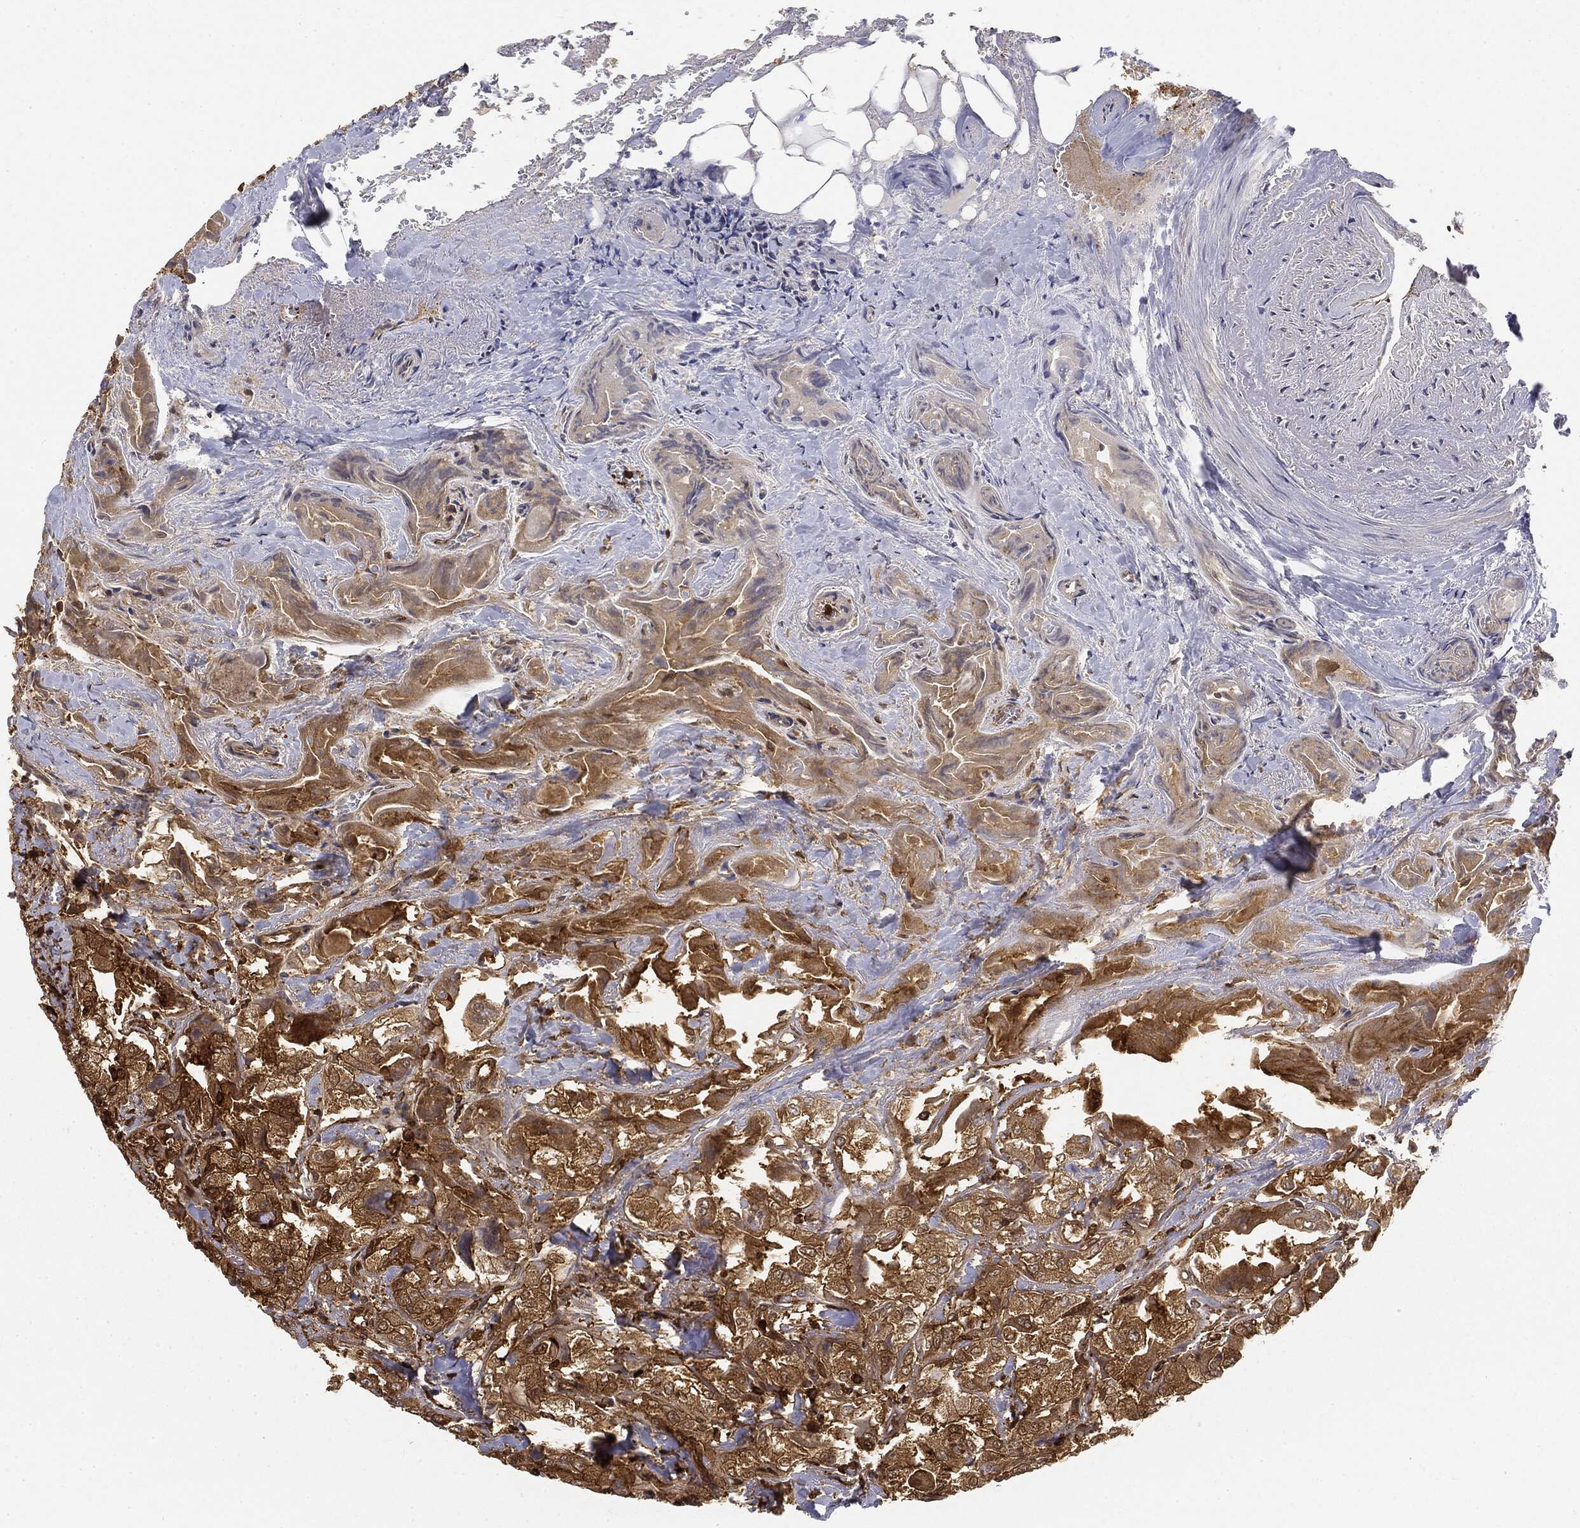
{"staining": {"intensity": "strong", "quantity": "25%-75%", "location": "cytoplasmic/membranous"}, "tissue": "thyroid cancer", "cell_type": "Tumor cells", "image_type": "cancer", "snomed": [{"axis": "morphology", "description": "Normal tissue, NOS"}, {"axis": "morphology", "description": "Papillary adenocarcinoma, NOS"}, {"axis": "topography", "description": "Thyroid gland"}], "caption": "Approximately 25%-75% of tumor cells in thyroid papillary adenocarcinoma exhibit strong cytoplasmic/membranous protein expression as visualized by brown immunohistochemical staining.", "gene": "WDR1", "patient": {"sex": "female", "age": 66}}